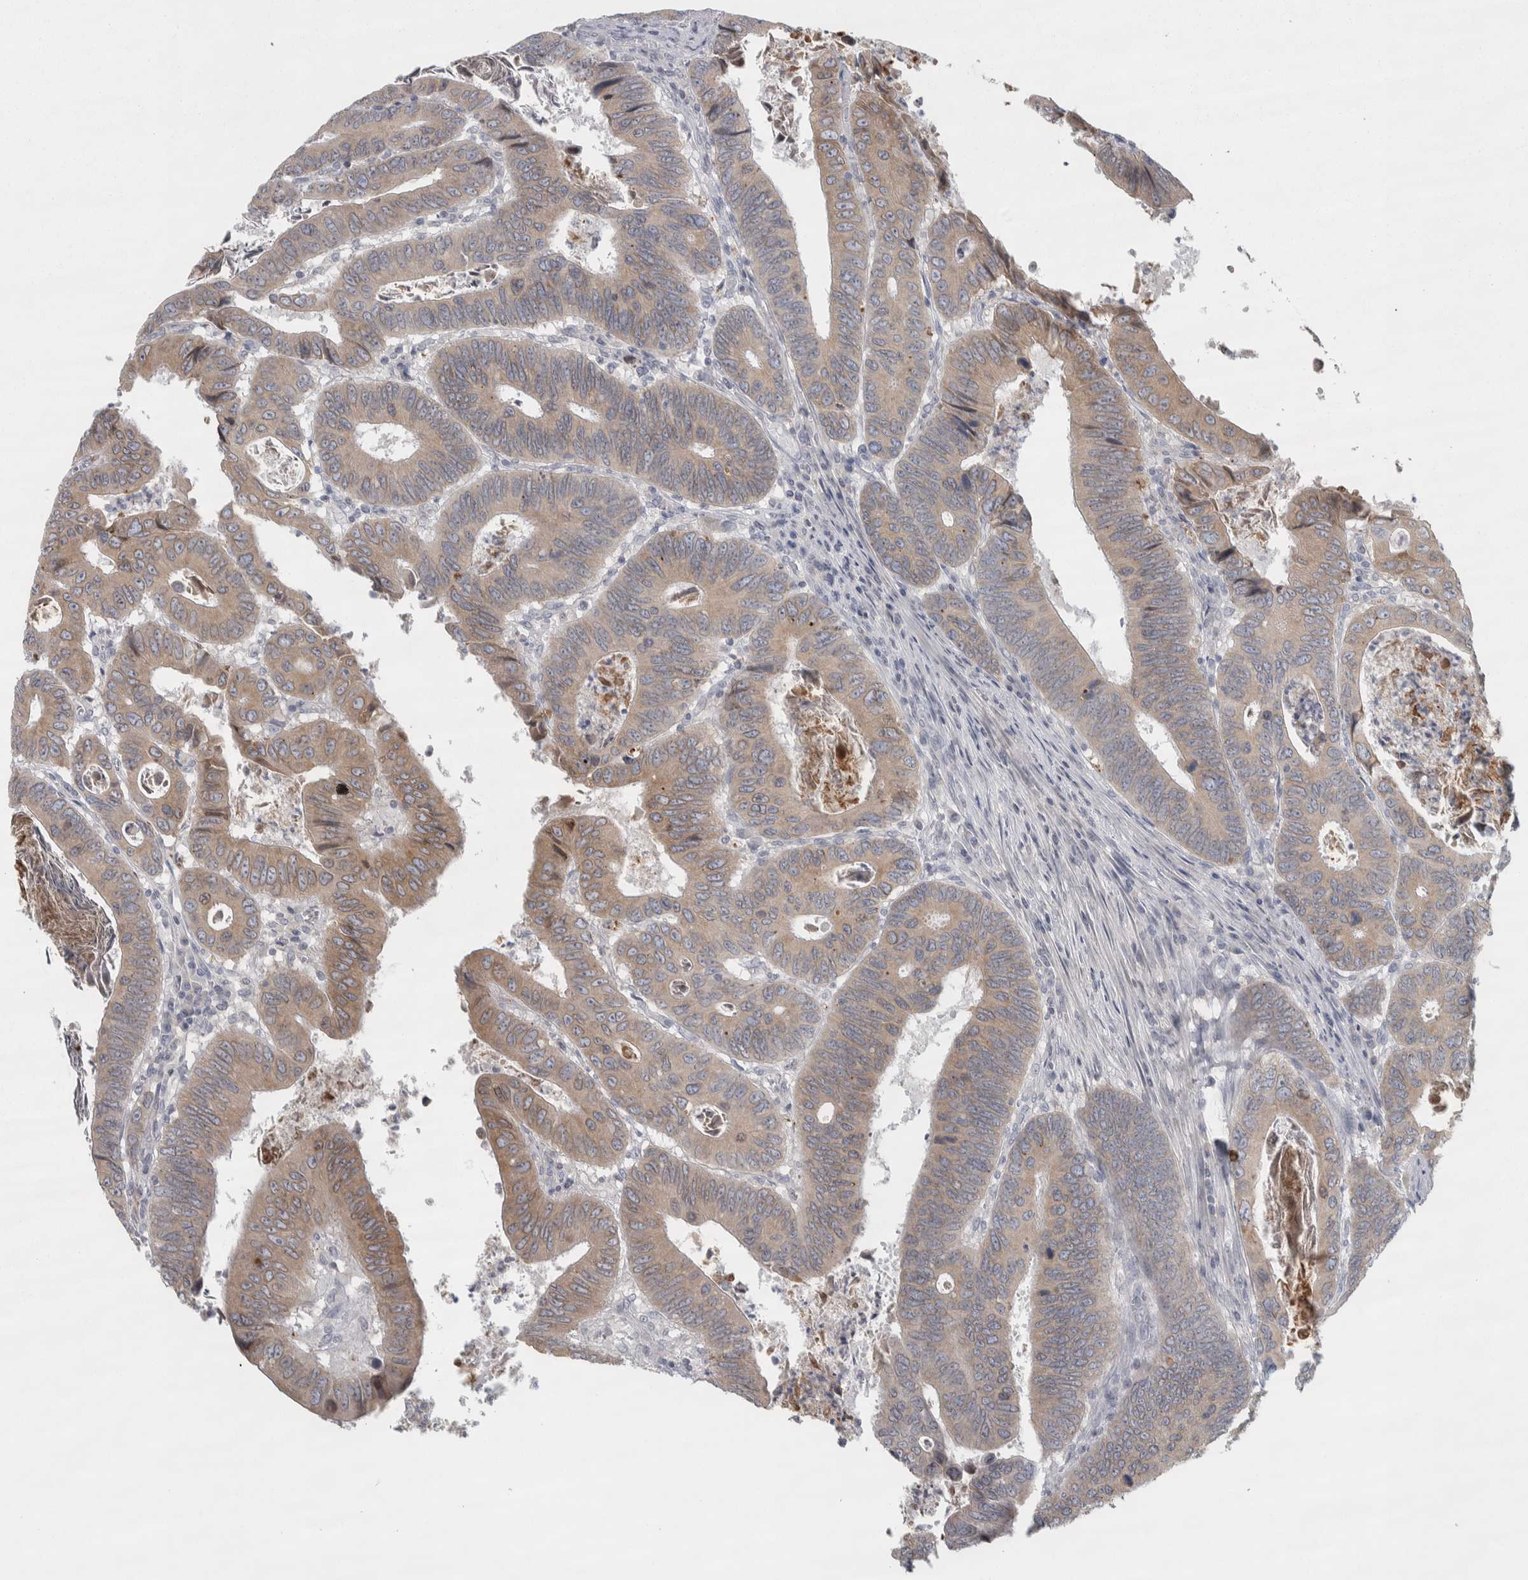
{"staining": {"intensity": "moderate", "quantity": ">75%", "location": "cytoplasmic/membranous"}, "tissue": "colorectal cancer", "cell_type": "Tumor cells", "image_type": "cancer", "snomed": [{"axis": "morphology", "description": "Adenocarcinoma, NOS"}, {"axis": "topography", "description": "Colon"}], "caption": "A brown stain highlights moderate cytoplasmic/membranous expression of a protein in adenocarcinoma (colorectal) tumor cells. (DAB (3,3'-diaminobenzidine) = brown stain, brightfield microscopy at high magnification).", "gene": "SIGMAR1", "patient": {"sex": "male", "age": 72}}